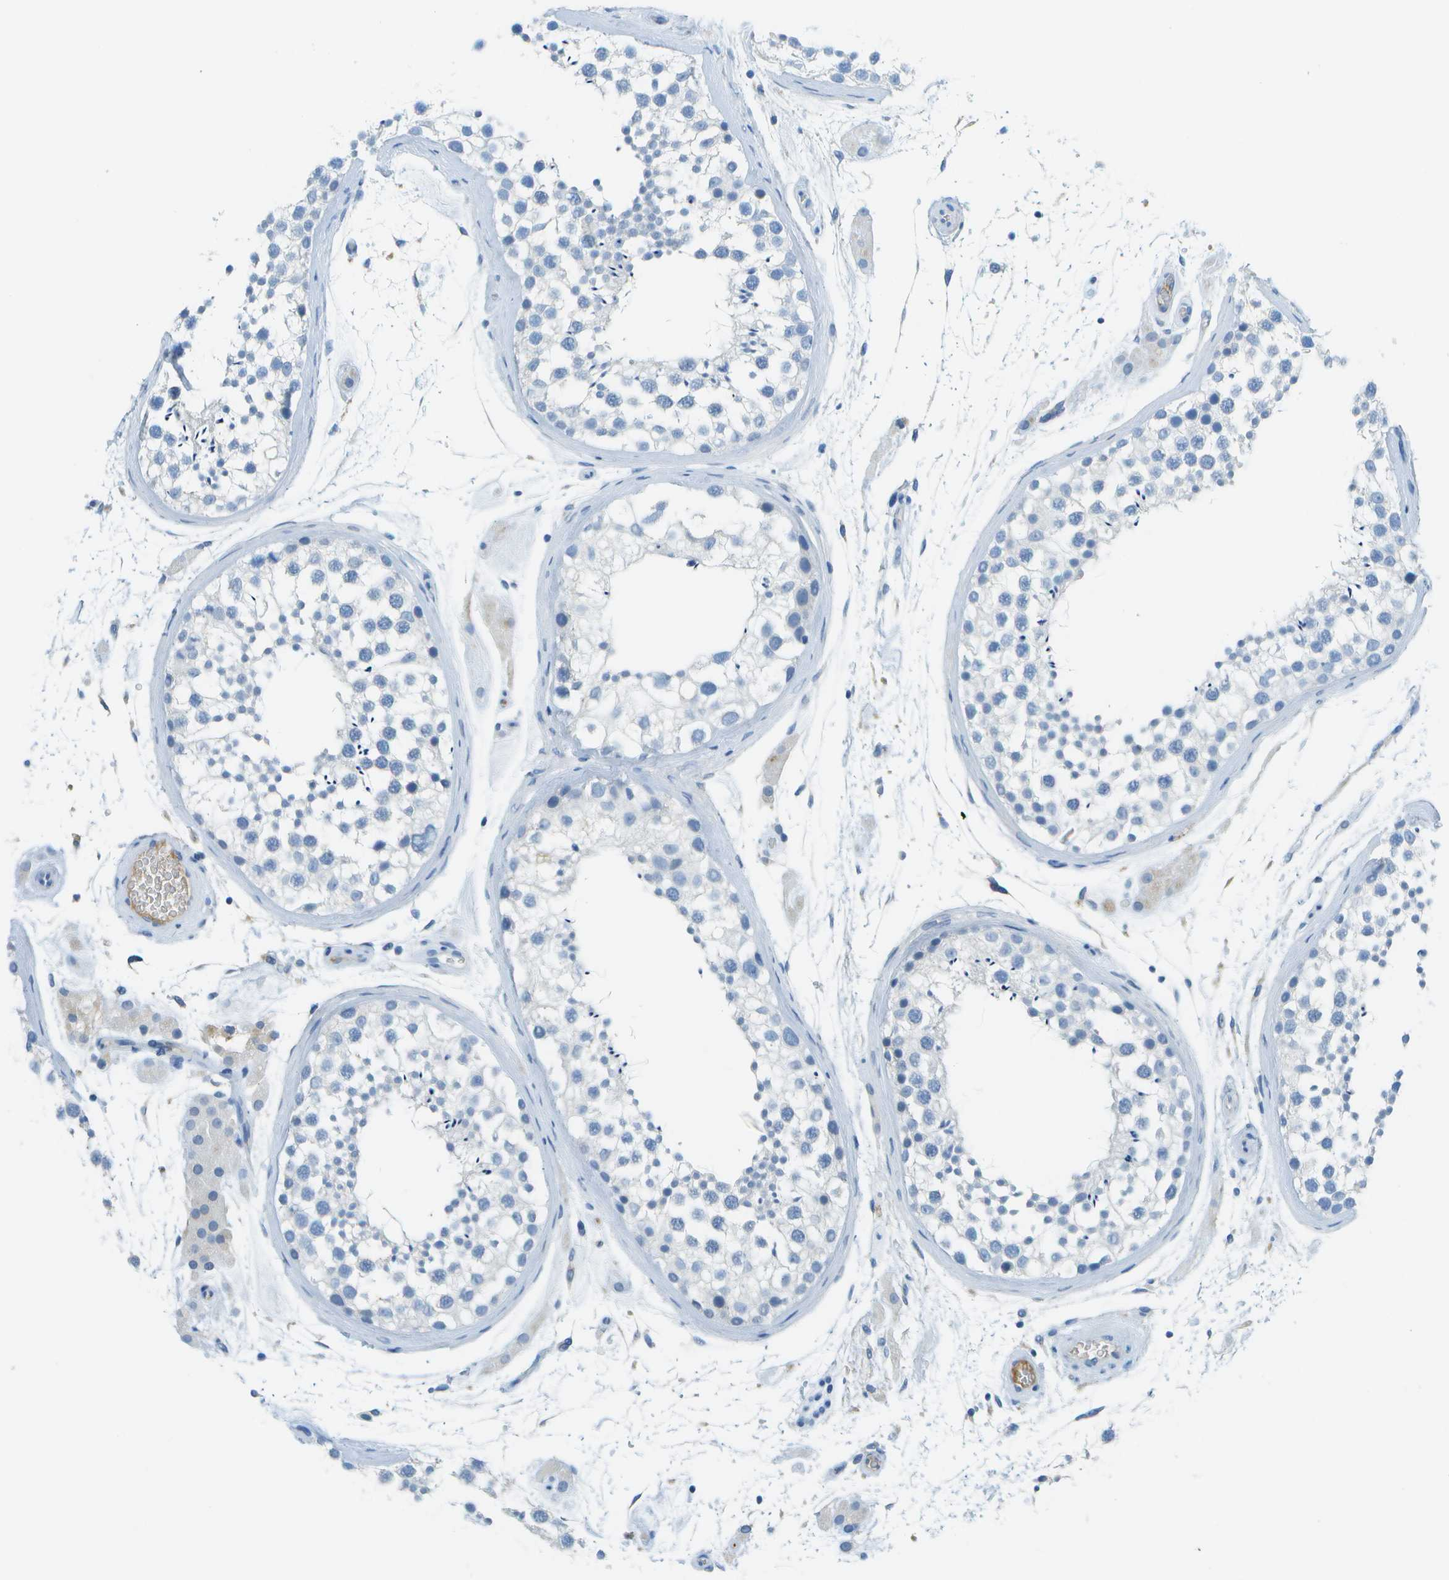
{"staining": {"intensity": "negative", "quantity": "none", "location": "none"}, "tissue": "testis", "cell_type": "Cells in seminiferous ducts", "image_type": "normal", "snomed": [{"axis": "morphology", "description": "Normal tissue, NOS"}, {"axis": "topography", "description": "Testis"}], "caption": "Human testis stained for a protein using immunohistochemistry demonstrates no expression in cells in seminiferous ducts.", "gene": "C1S", "patient": {"sex": "male", "age": 46}}